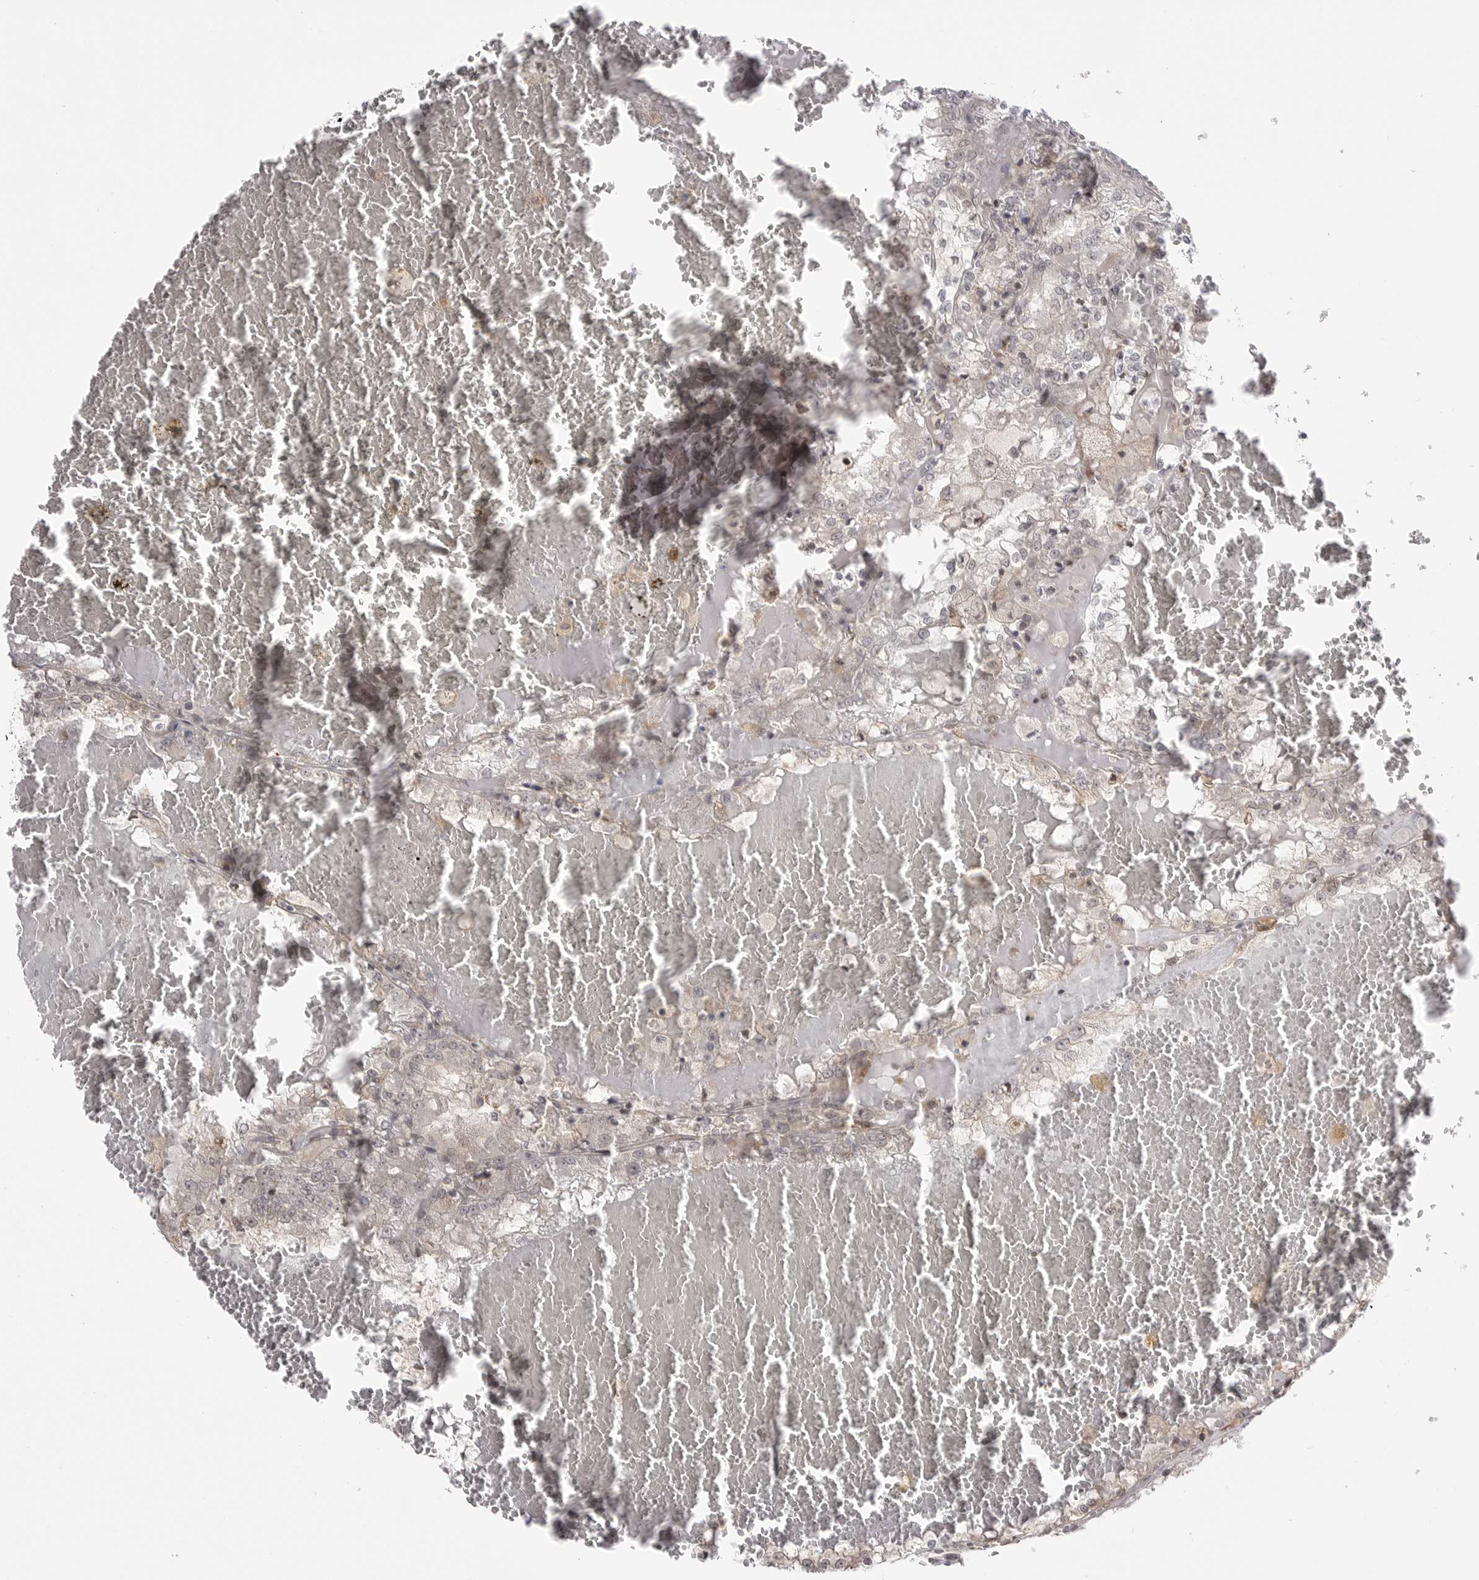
{"staining": {"intensity": "negative", "quantity": "none", "location": "none"}, "tissue": "renal cancer", "cell_type": "Tumor cells", "image_type": "cancer", "snomed": [{"axis": "morphology", "description": "Adenocarcinoma, NOS"}, {"axis": "topography", "description": "Kidney"}], "caption": "An image of human adenocarcinoma (renal) is negative for staining in tumor cells.", "gene": "PTK2B", "patient": {"sex": "female", "age": 56}}